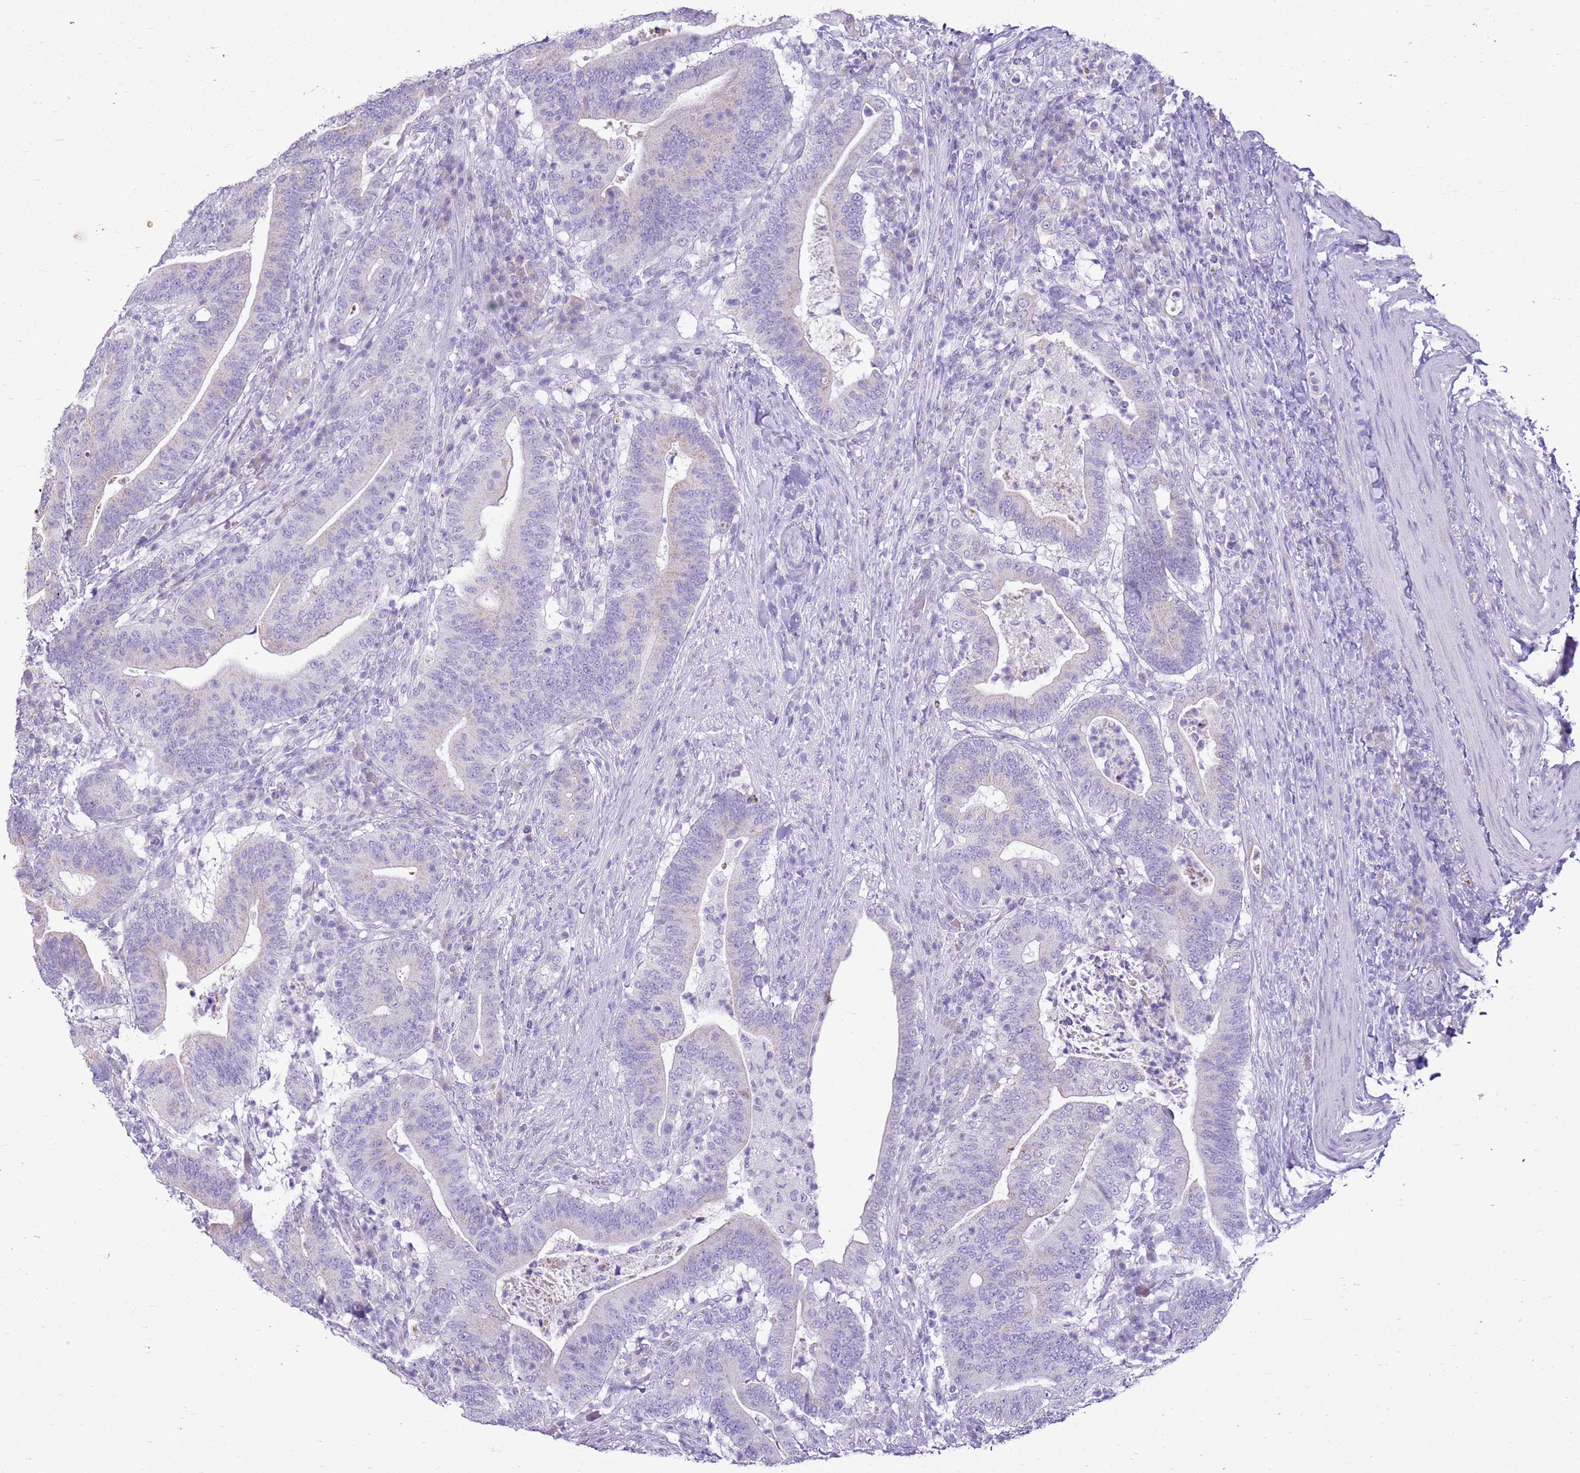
{"staining": {"intensity": "negative", "quantity": "none", "location": "none"}, "tissue": "colorectal cancer", "cell_type": "Tumor cells", "image_type": "cancer", "snomed": [{"axis": "morphology", "description": "Adenocarcinoma, NOS"}, {"axis": "topography", "description": "Colon"}], "caption": "There is no significant staining in tumor cells of colorectal cancer (adenocarcinoma). The staining is performed using DAB (3,3'-diaminobenzidine) brown chromogen with nuclei counter-stained in using hematoxylin.", "gene": "FABP2", "patient": {"sex": "female", "age": 66}}